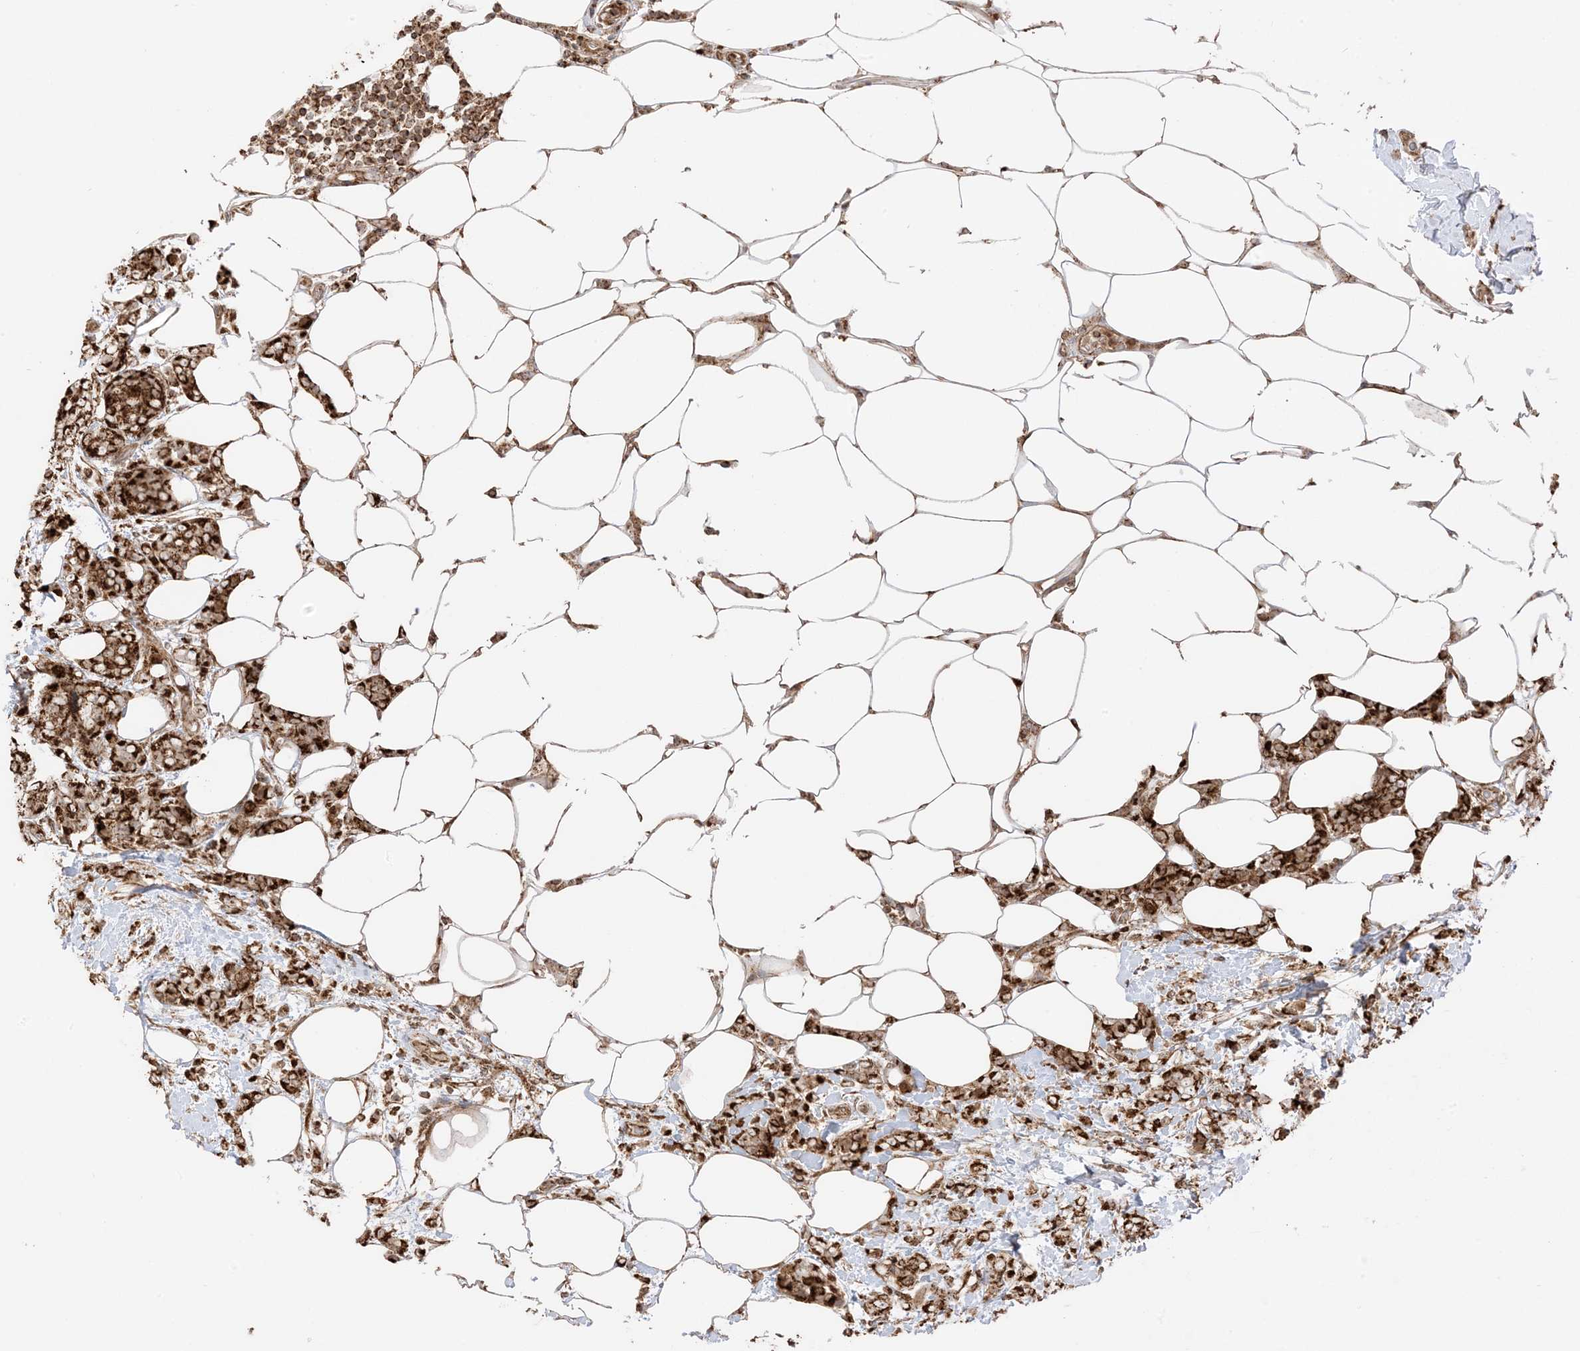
{"staining": {"intensity": "strong", "quantity": ">75%", "location": "cytoplasmic/membranous"}, "tissue": "breast cancer", "cell_type": "Tumor cells", "image_type": "cancer", "snomed": [{"axis": "morphology", "description": "Lobular carcinoma"}, {"axis": "topography", "description": "Breast"}], "caption": "An IHC micrograph of tumor tissue is shown. Protein staining in brown shows strong cytoplasmic/membranous positivity in breast cancer (lobular carcinoma) within tumor cells.", "gene": "N4BP3", "patient": {"sex": "female", "age": 58}}